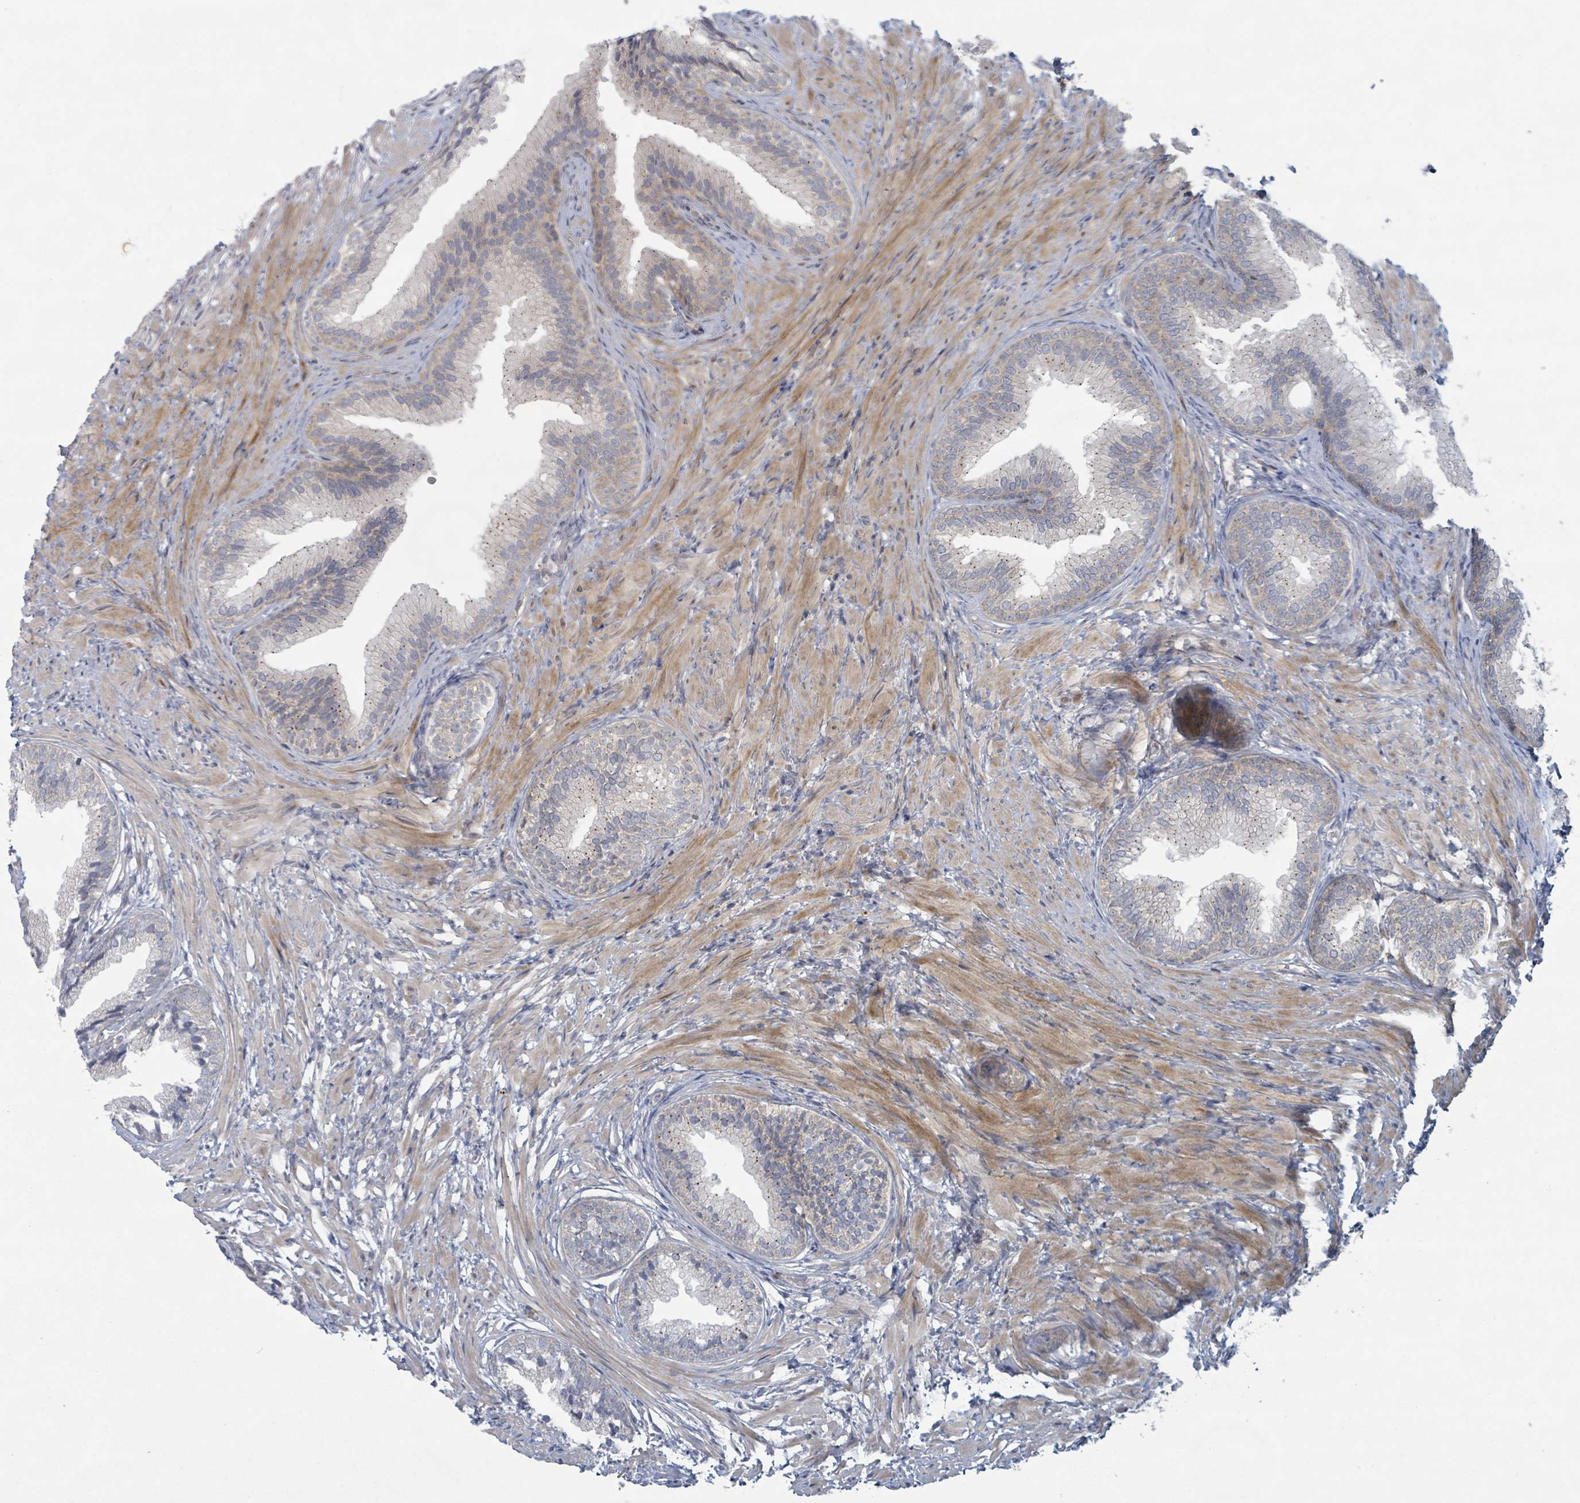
{"staining": {"intensity": "weak", "quantity": "<25%", "location": "cytoplasmic/membranous"}, "tissue": "prostate", "cell_type": "Glandular cells", "image_type": "normal", "snomed": [{"axis": "morphology", "description": "Normal tissue, NOS"}, {"axis": "topography", "description": "Prostate"}], "caption": "The micrograph displays no staining of glandular cells in unremarkable prostate. (Brightfield microscopy of DAB (3,3'-diaminobenzidine) immunohistochemistry (IHC) at high magnification).", "gene": "COL5A3", "patient": {"sex": "male", "age": 76}}